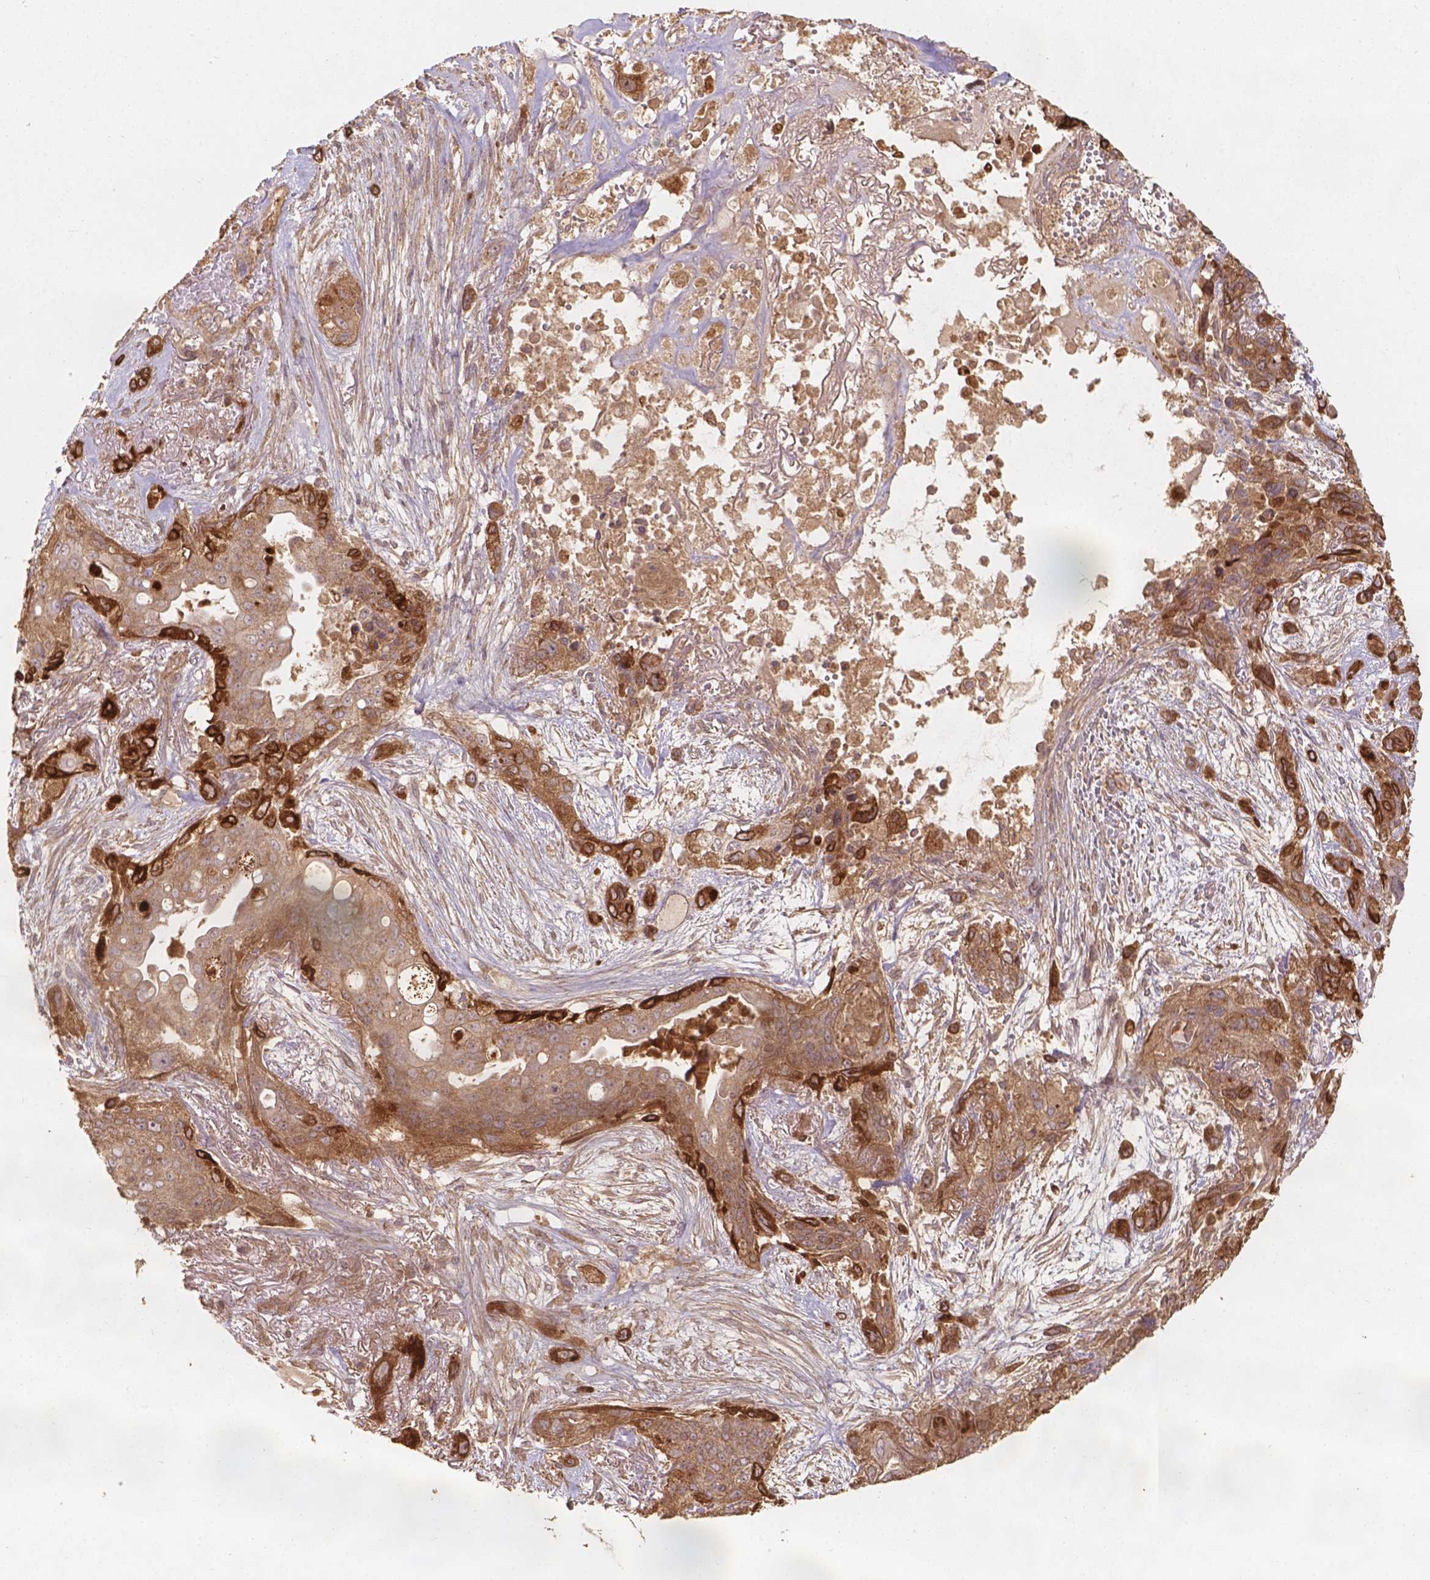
{"staining": {"intensity": "strong", "quantity": ">75%", "location": "cytoplasmic/membranous"}, "tissue": "lung cancer", "cell_type": "Tumor cells", "image_type": "cancer", "snomed": [{"axis": "morphology", "description": "Squamous cell carcinoma, NOS"}, {"axis": "topography", "description": "Lung"}], "caption": "Lung cancer (squamous cell carcinoma) stained with DAB (3,3'-diaminobenzidine) immunohistochemistry (IHC) demonstrates high levels of strong cytoplasmic/membranous positivity in approximately >75% of tumor cells. Nuclei are stained in blue.", "gene": "XPR1", "patient": {"sex": "female", "age": 70}}